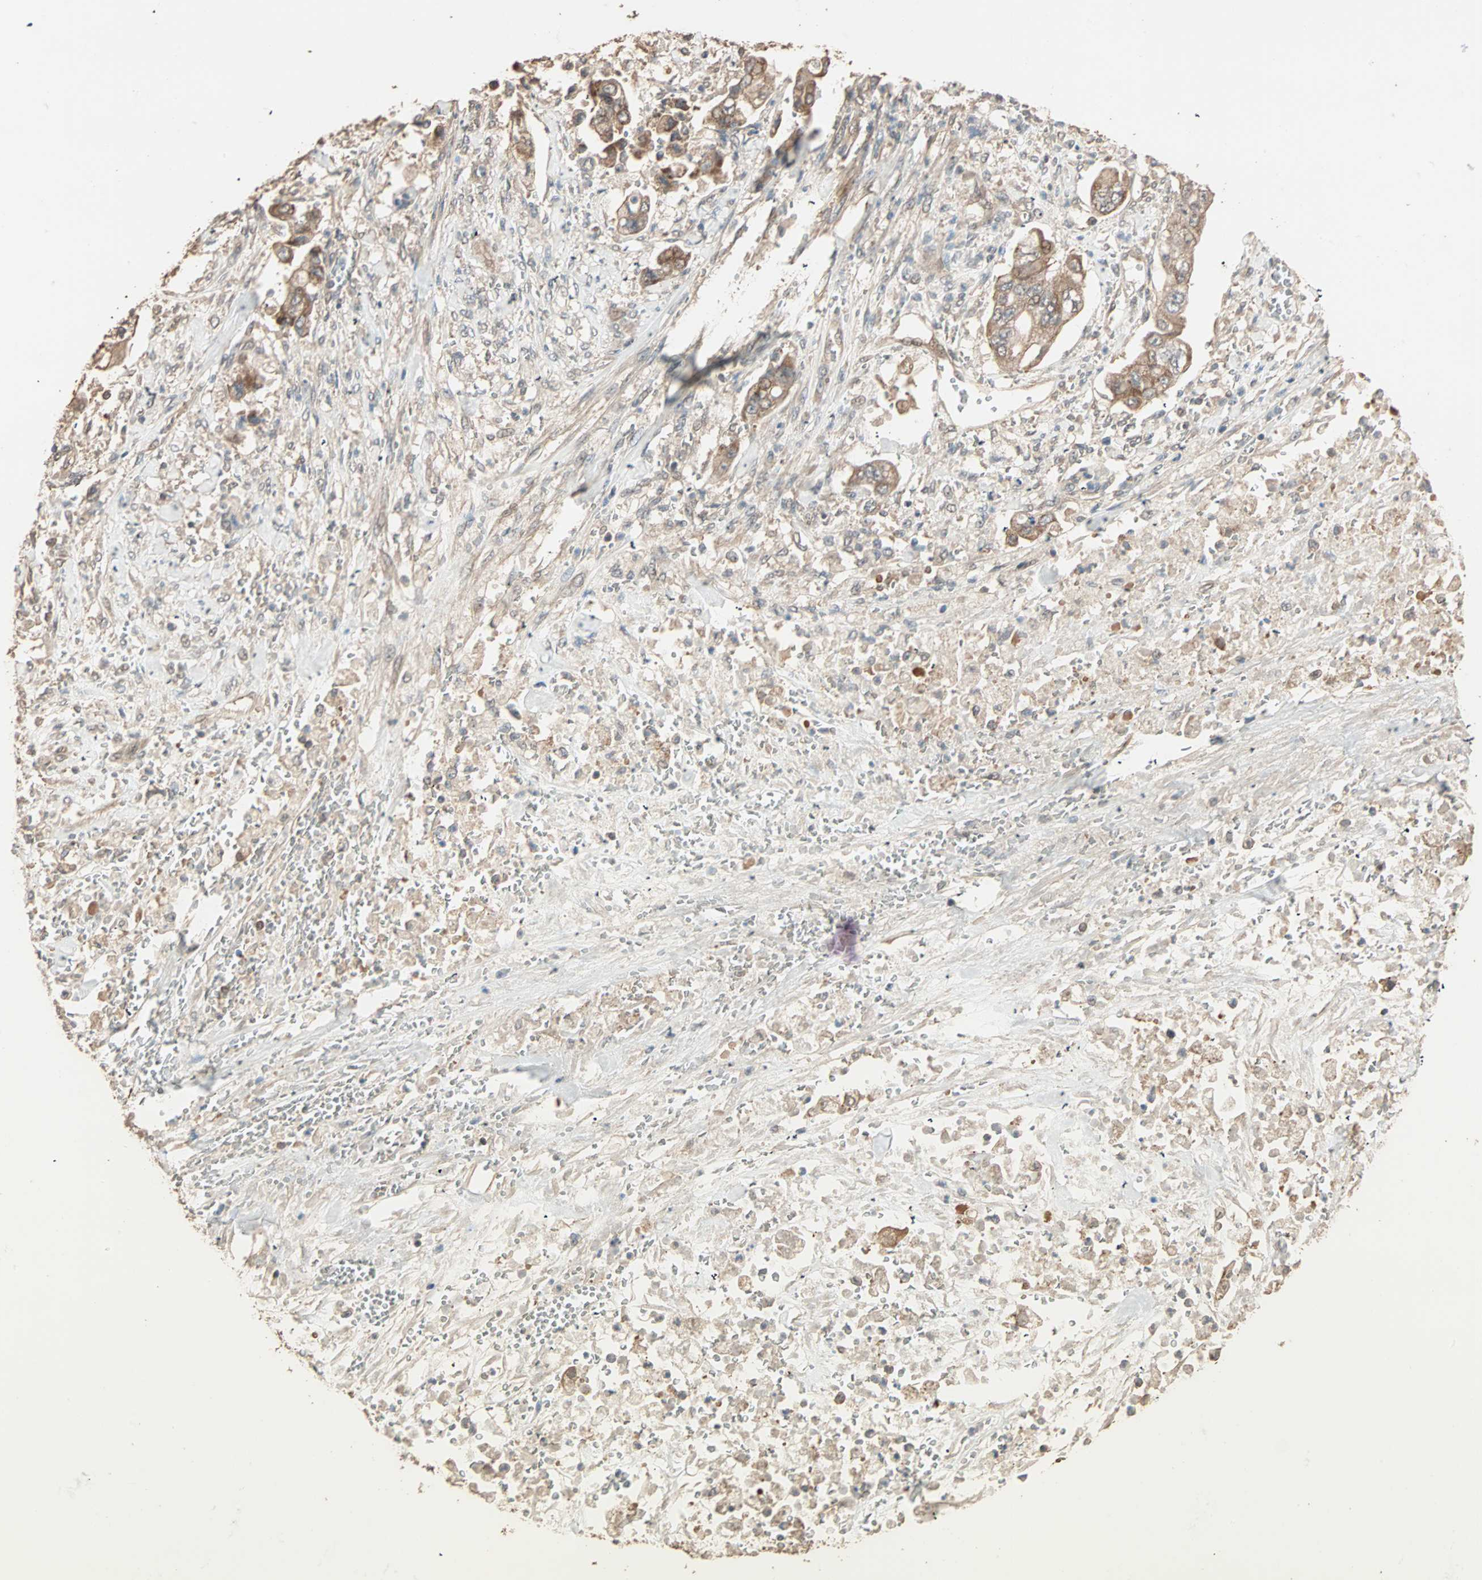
{"staining": {"intensity": "moderate", "quantity": ">75%", "location": "cytoplasmic/membranous,nuclear"}, "tissue": "stomach cancer", "cell_type": "Tumor cells", "image_type": "cancer", "snomed": [{"axis": "morphology", "description": "Adenocarcinoma, NOS"}, {"axis": "topography", "description": "Stomach"}], "caption": "A brown stain shows moderate cytoplasmic/membranous and nuclear expression of a protein in human stomach cancer tumor cells.", "gene": "ZBTB33", "patient": {"sex": "male", "age": 62}}